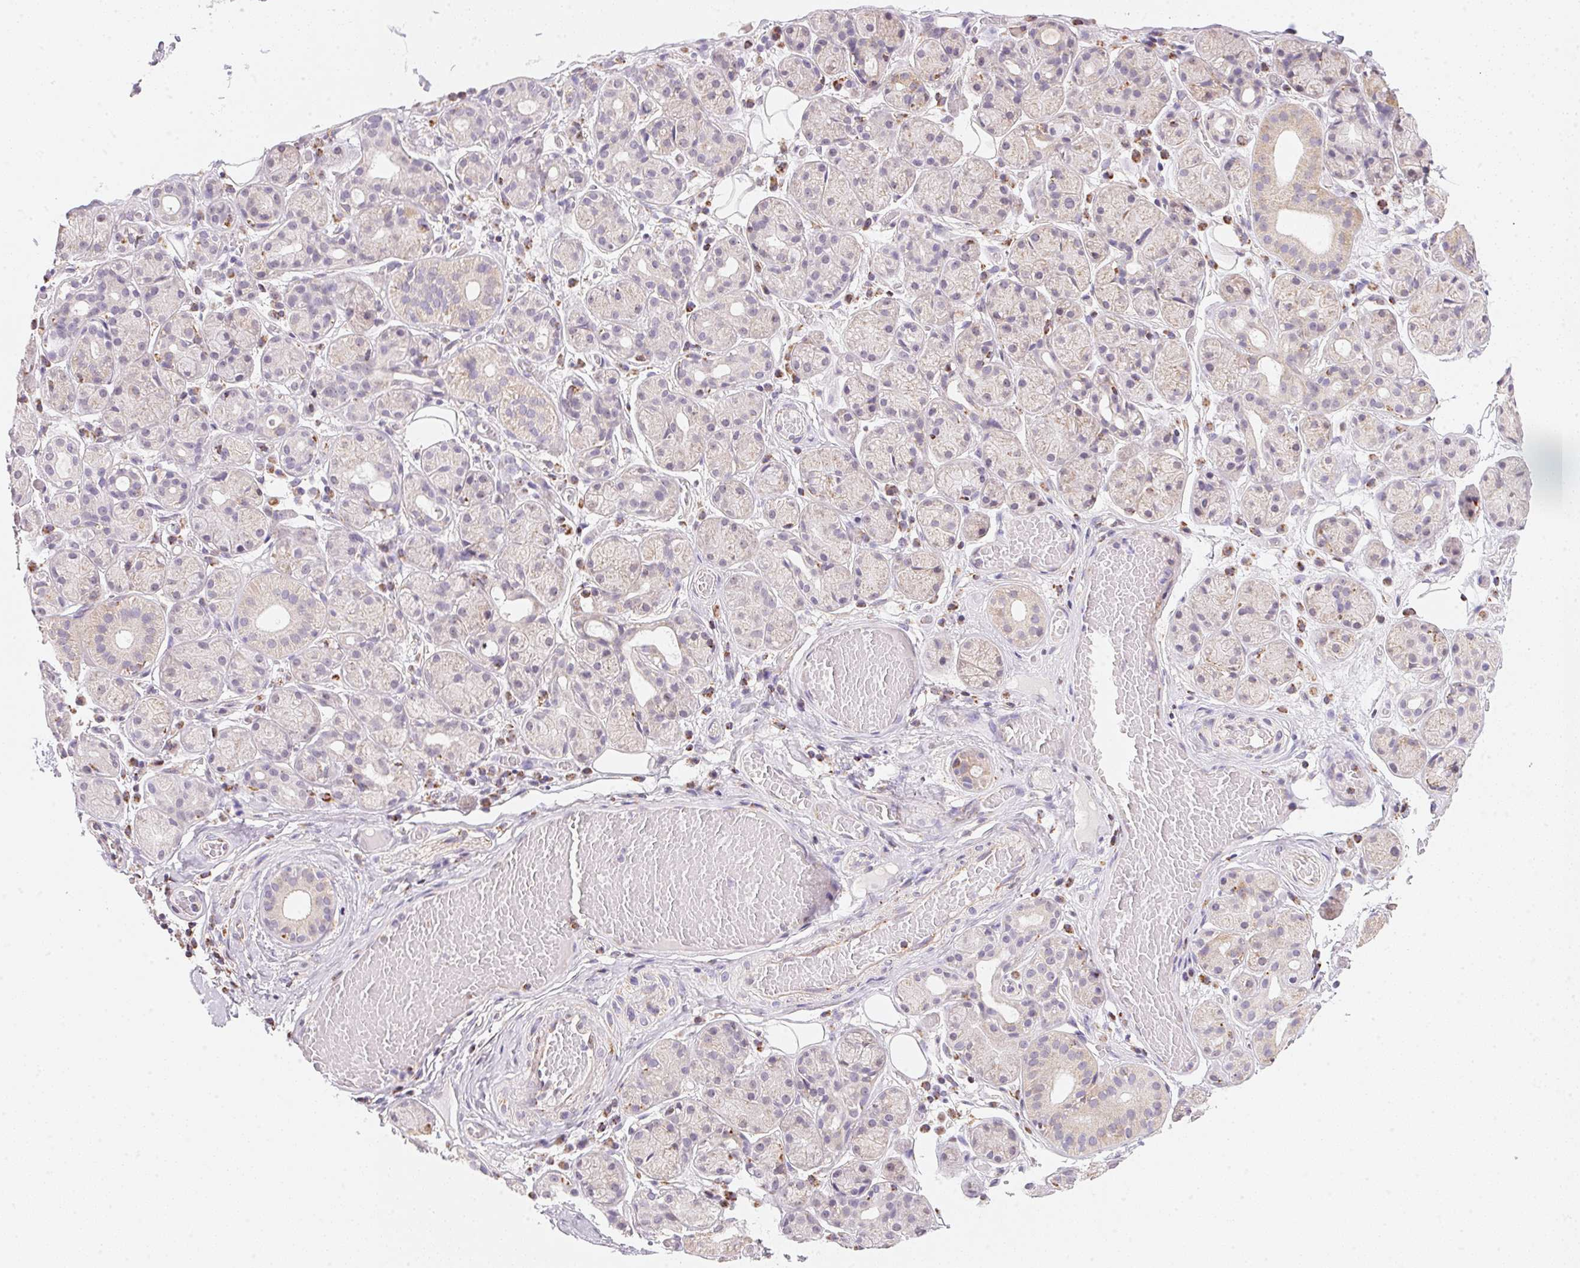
{"staining": {"intensity": "negative", "quantity": "none", "location": "none"}, "tissue": "salivary gland", "cell_type": "Glandular cells", "image_type": "normal", "snomed": [{"axis": "morphology", "description": "Normal tissue, NOS"}, {"axis": "topography", "description": "Salivary gland"}, {"axis": "topography", "description": "Peripheral nerve tissue"}], "caption": "Glandular cells are negative for protein expression in normal human salivary gland.", "gene": "GIPC2", "patient": {"sex": "male", "age": 71}}